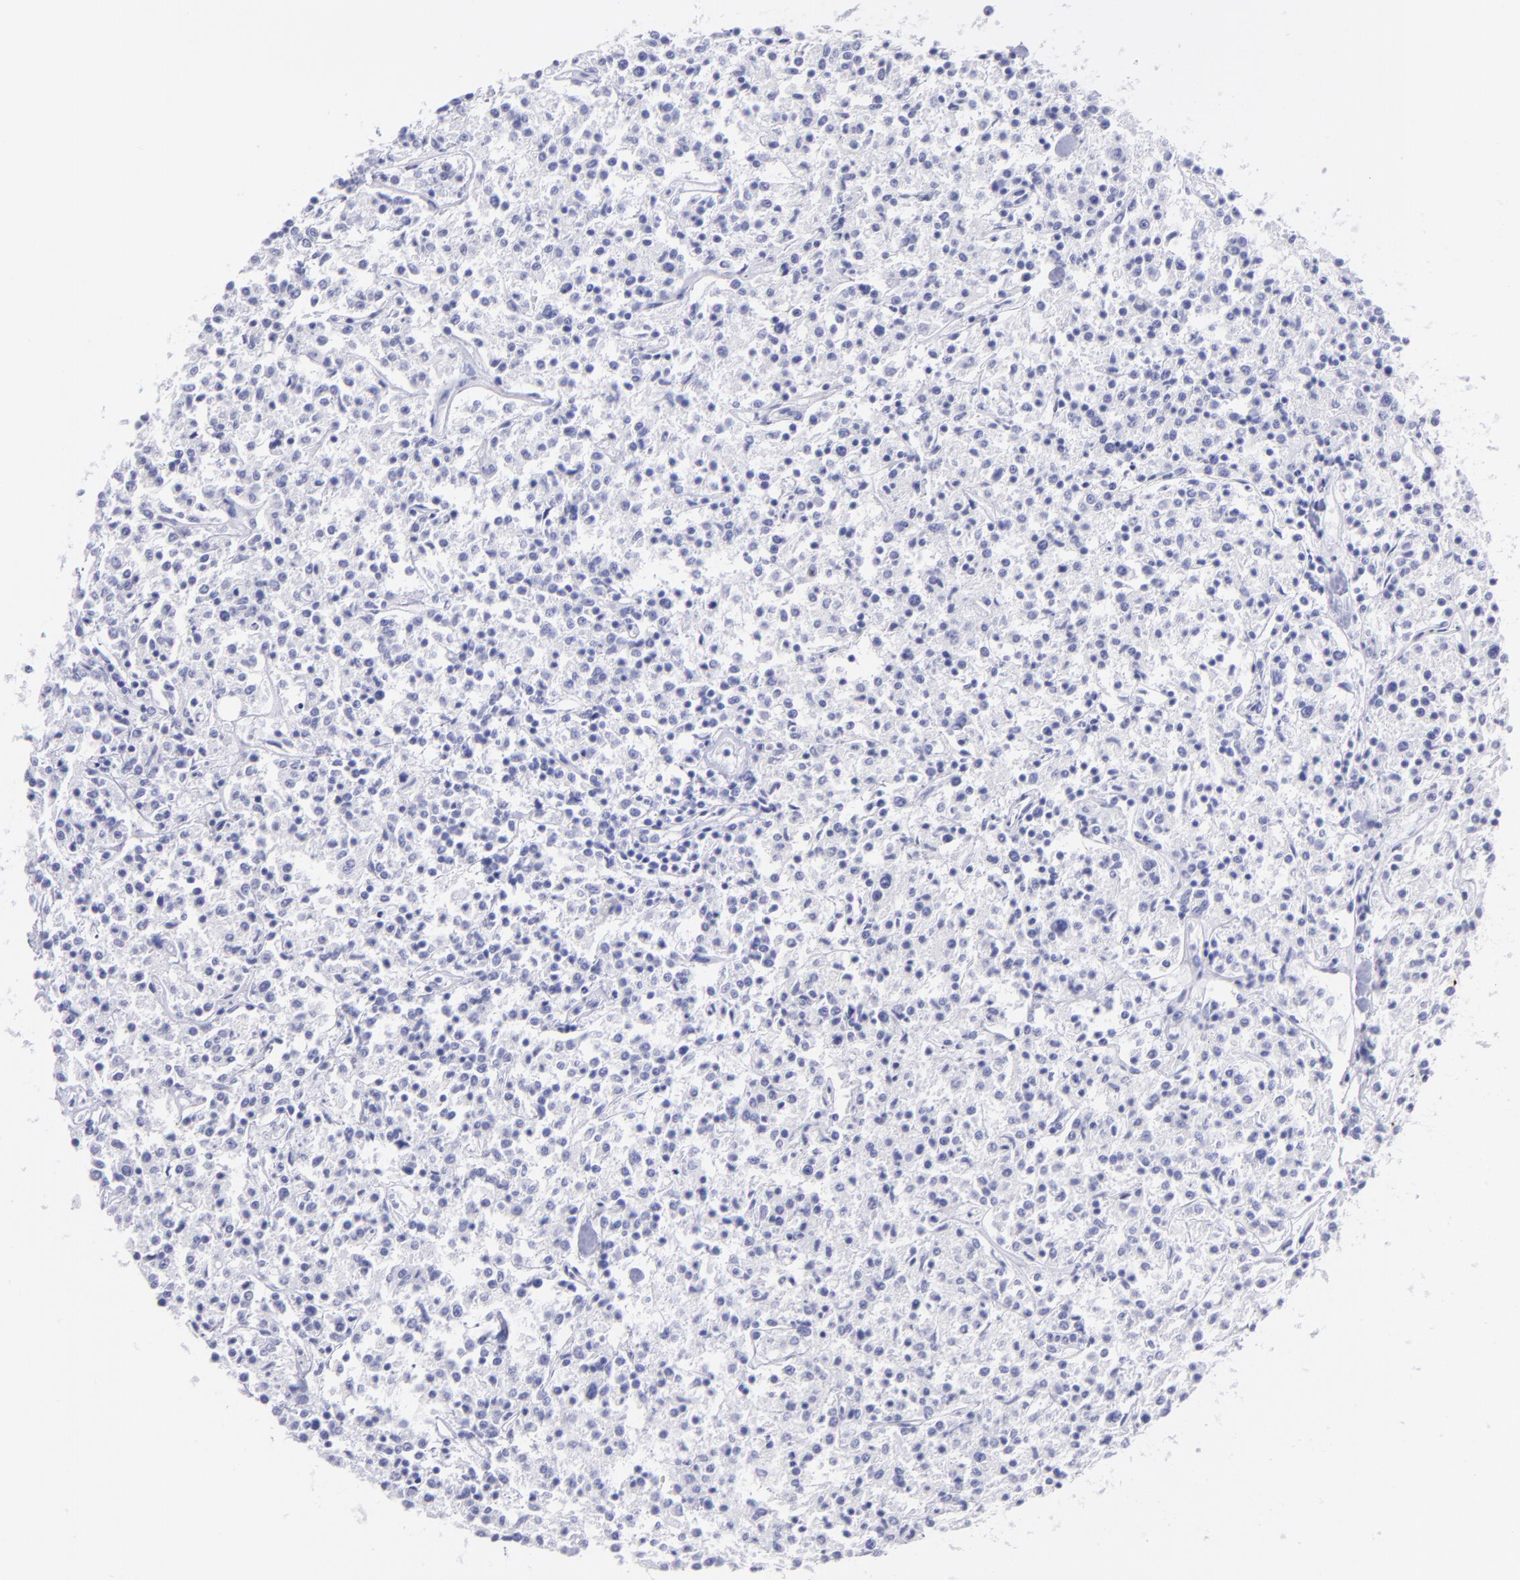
{"staining": {"intensity": "negative", "quantity": "none", "location": "none"}, "tissue": "lymphoma", "cell_type": "Tumor cells", "image_type": "cancer", "snomed": [{"axis": "morphology", "description": "Malignant lymphoma, non-Hodgkin's type, Low grade"}, {"axis": "topography", "description": "Small intestine"}], "caption": "Tumor cells show no significant positivity in malignant lymphoma, non-Hodgkin's type (low-grade). (Stains: DAB (3,3'-diaminobenzidine) immunohistochemistry (IHC) with hematoxylin counter stain, Microscopy: brightfield microscopy at high magnification).", "gene": "CNP", "patient": {"sex": "female", "age": 59}}